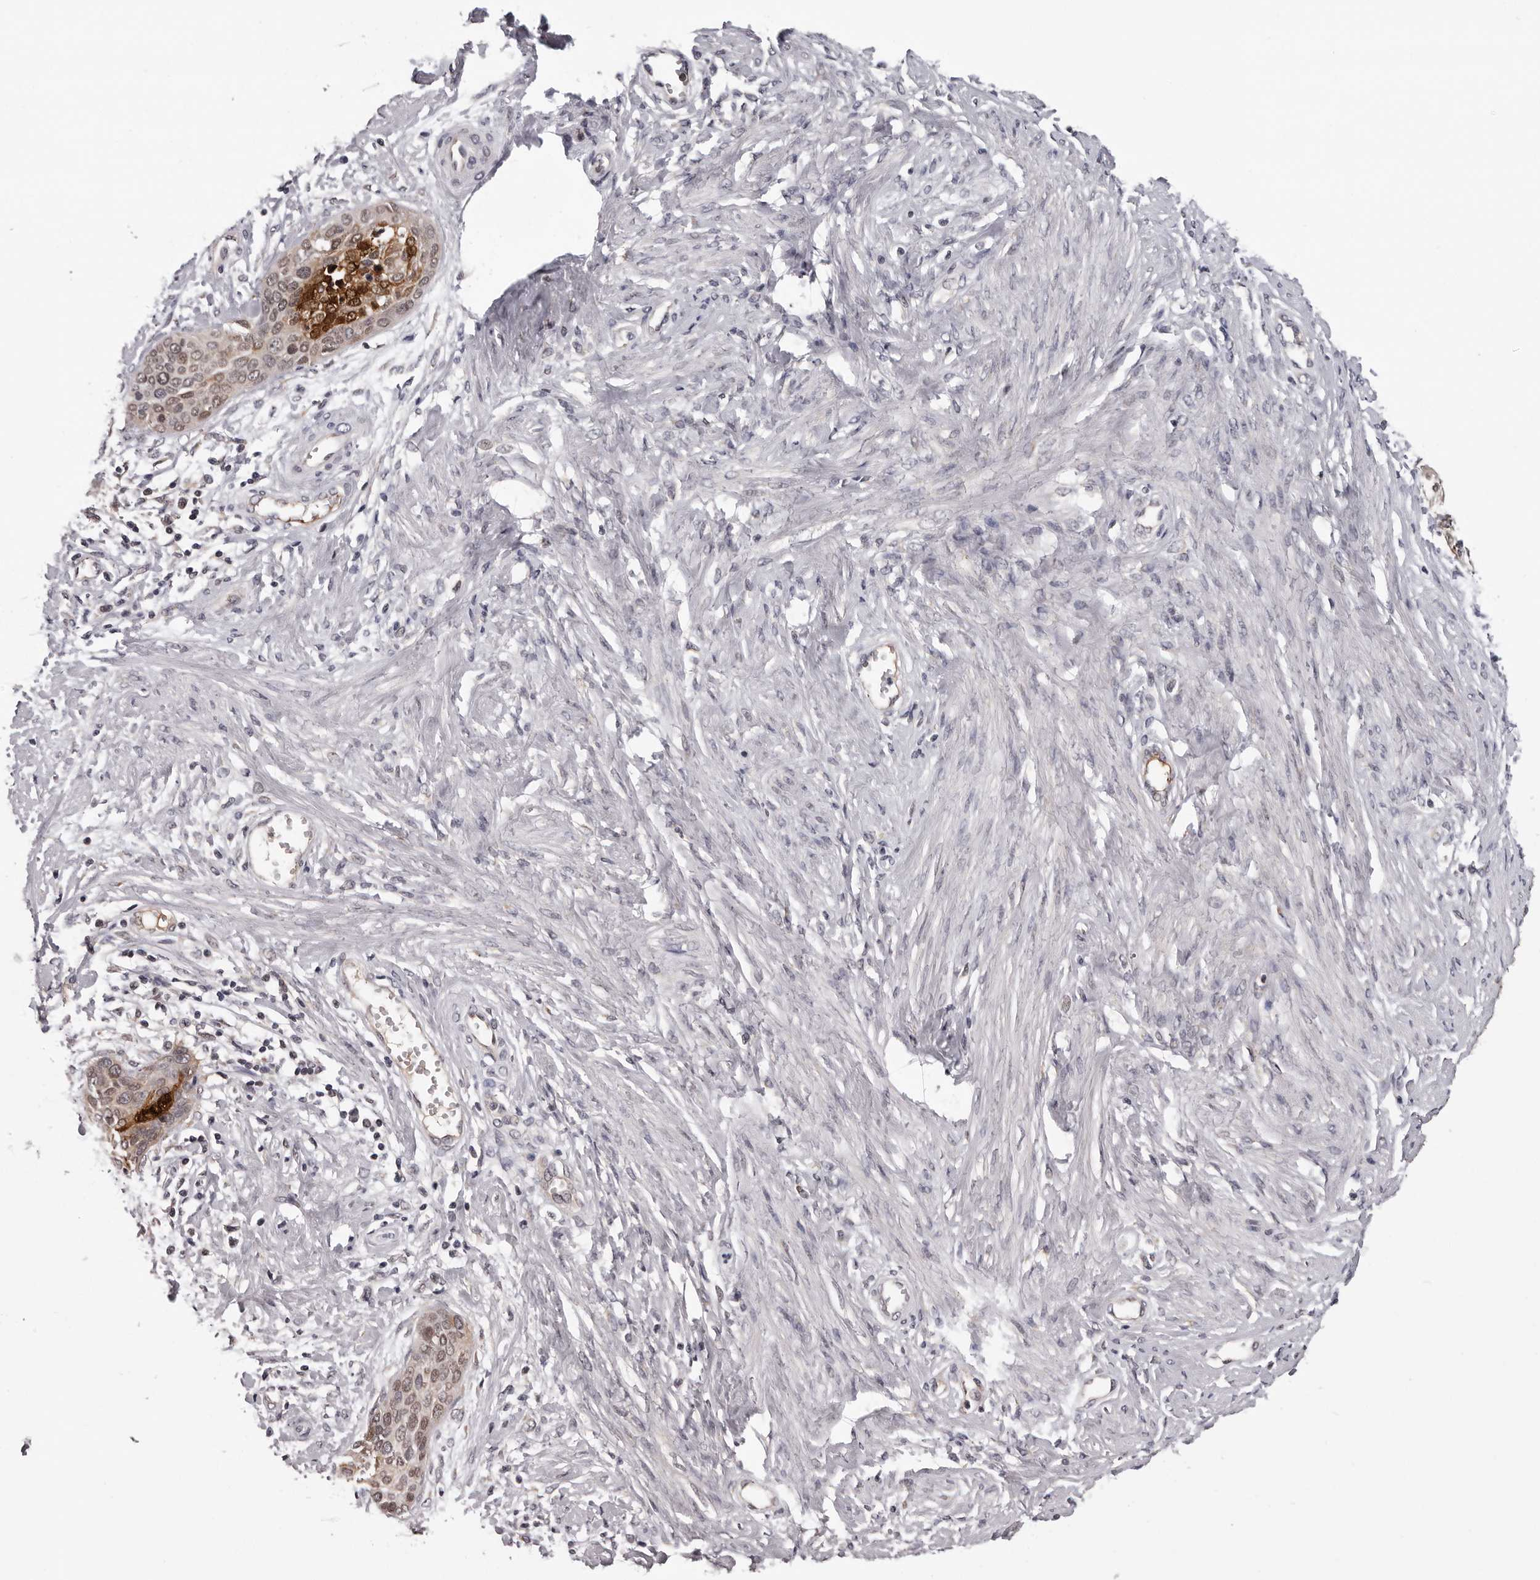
{"staining": {"intensity": "strong", "quantity": "25%-75%", "location": "cytoplasmic/membranous,nuclear"}, "tissue": "cervical cancer", "cell_type": "Tumor cells", "image_type": "cancer", "snomed": [{"axis": "morphology", "description": "Squamous cell carcinoma, NOS"}, {"axis": "topography", "description": "Cervix"}], "caption": "Cervical squamous cell carcinoma stained with a brown dye exhibits strong cytoplasmic/membranous and nuclear positive expression in approximately 25%-75% of tumor cells.", "gene": "MED8", "patient": {"sex": "female", "age": 37}}